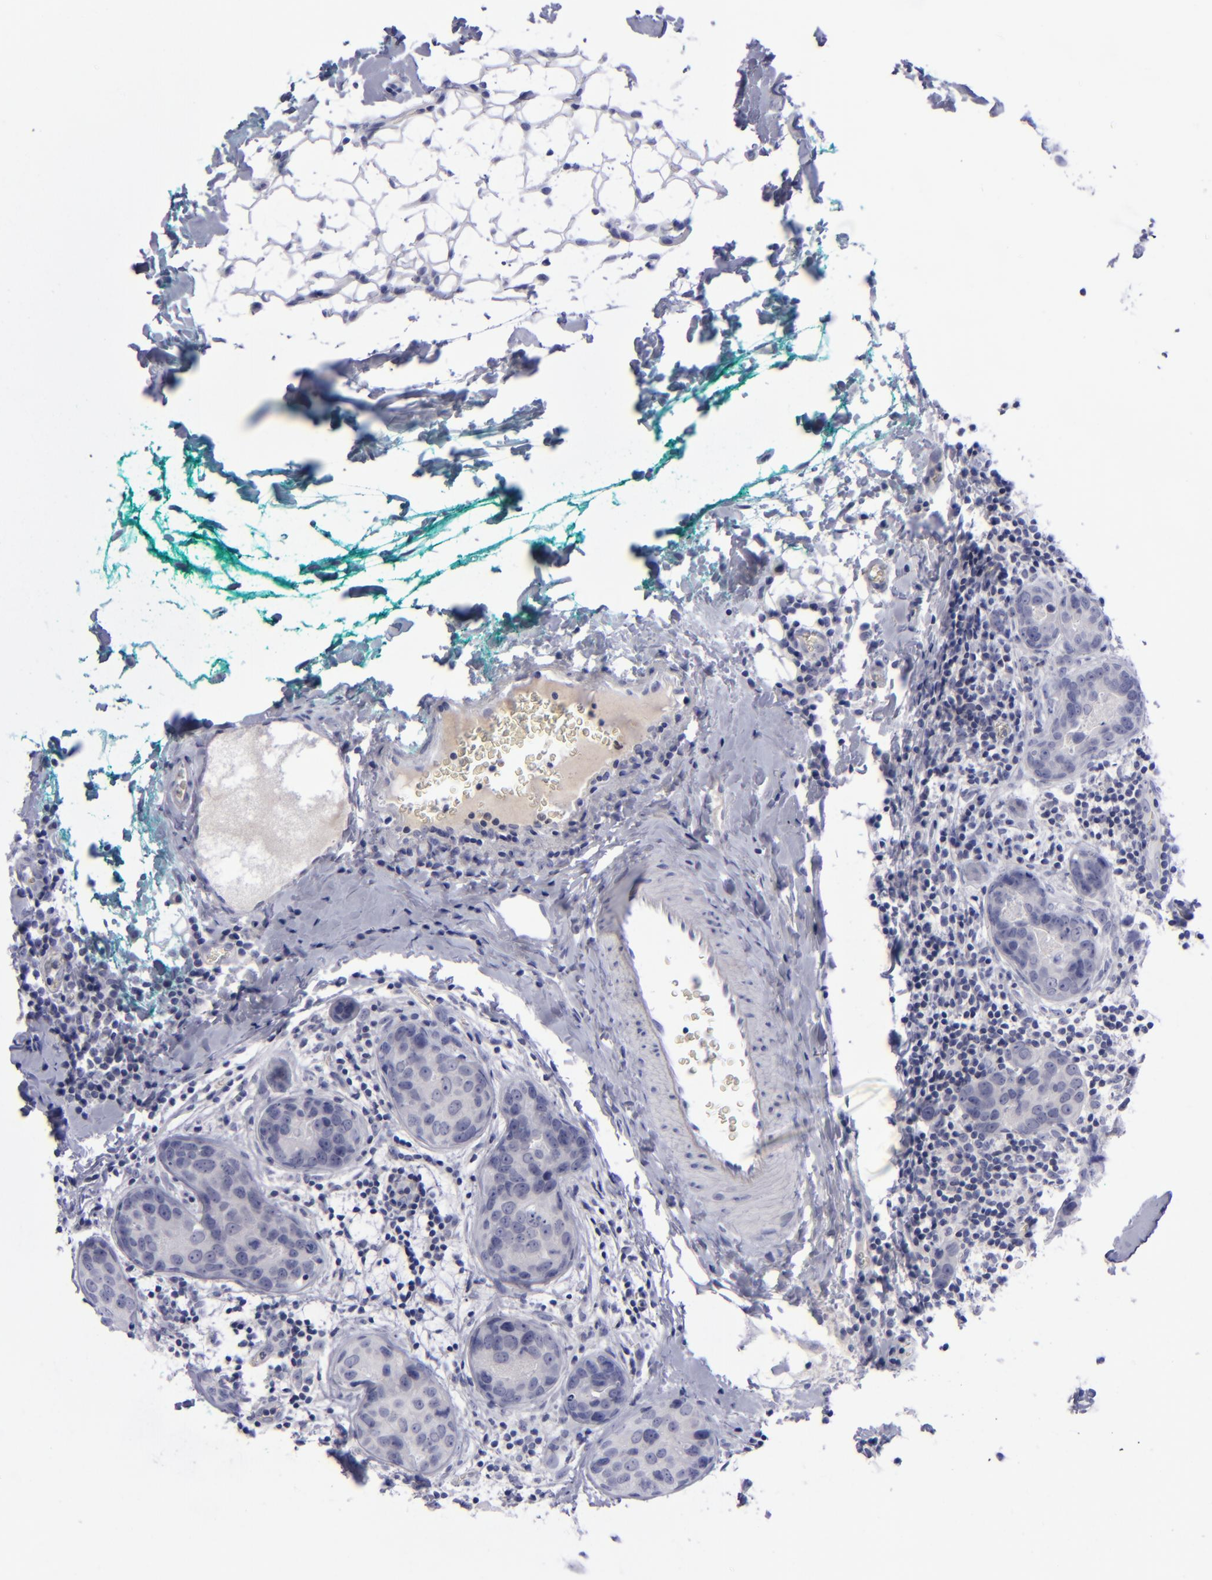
{"staining": {"intensity": "negative", "quantity": "none", "location": "none"}, "tissue": "breast cancer", "cell_type": "Tumor cells", "image_type": "cancer", "snomed": [{"axis": "morphology", "description": "Duct carcinoma"}, {"axis": "topography", "description": "Breast"}], "caption": "An image of human breast cancer is negative for staining in tumor cells.", "gene": "AURKA", "patient": {"sex": "female", "age": 24}}